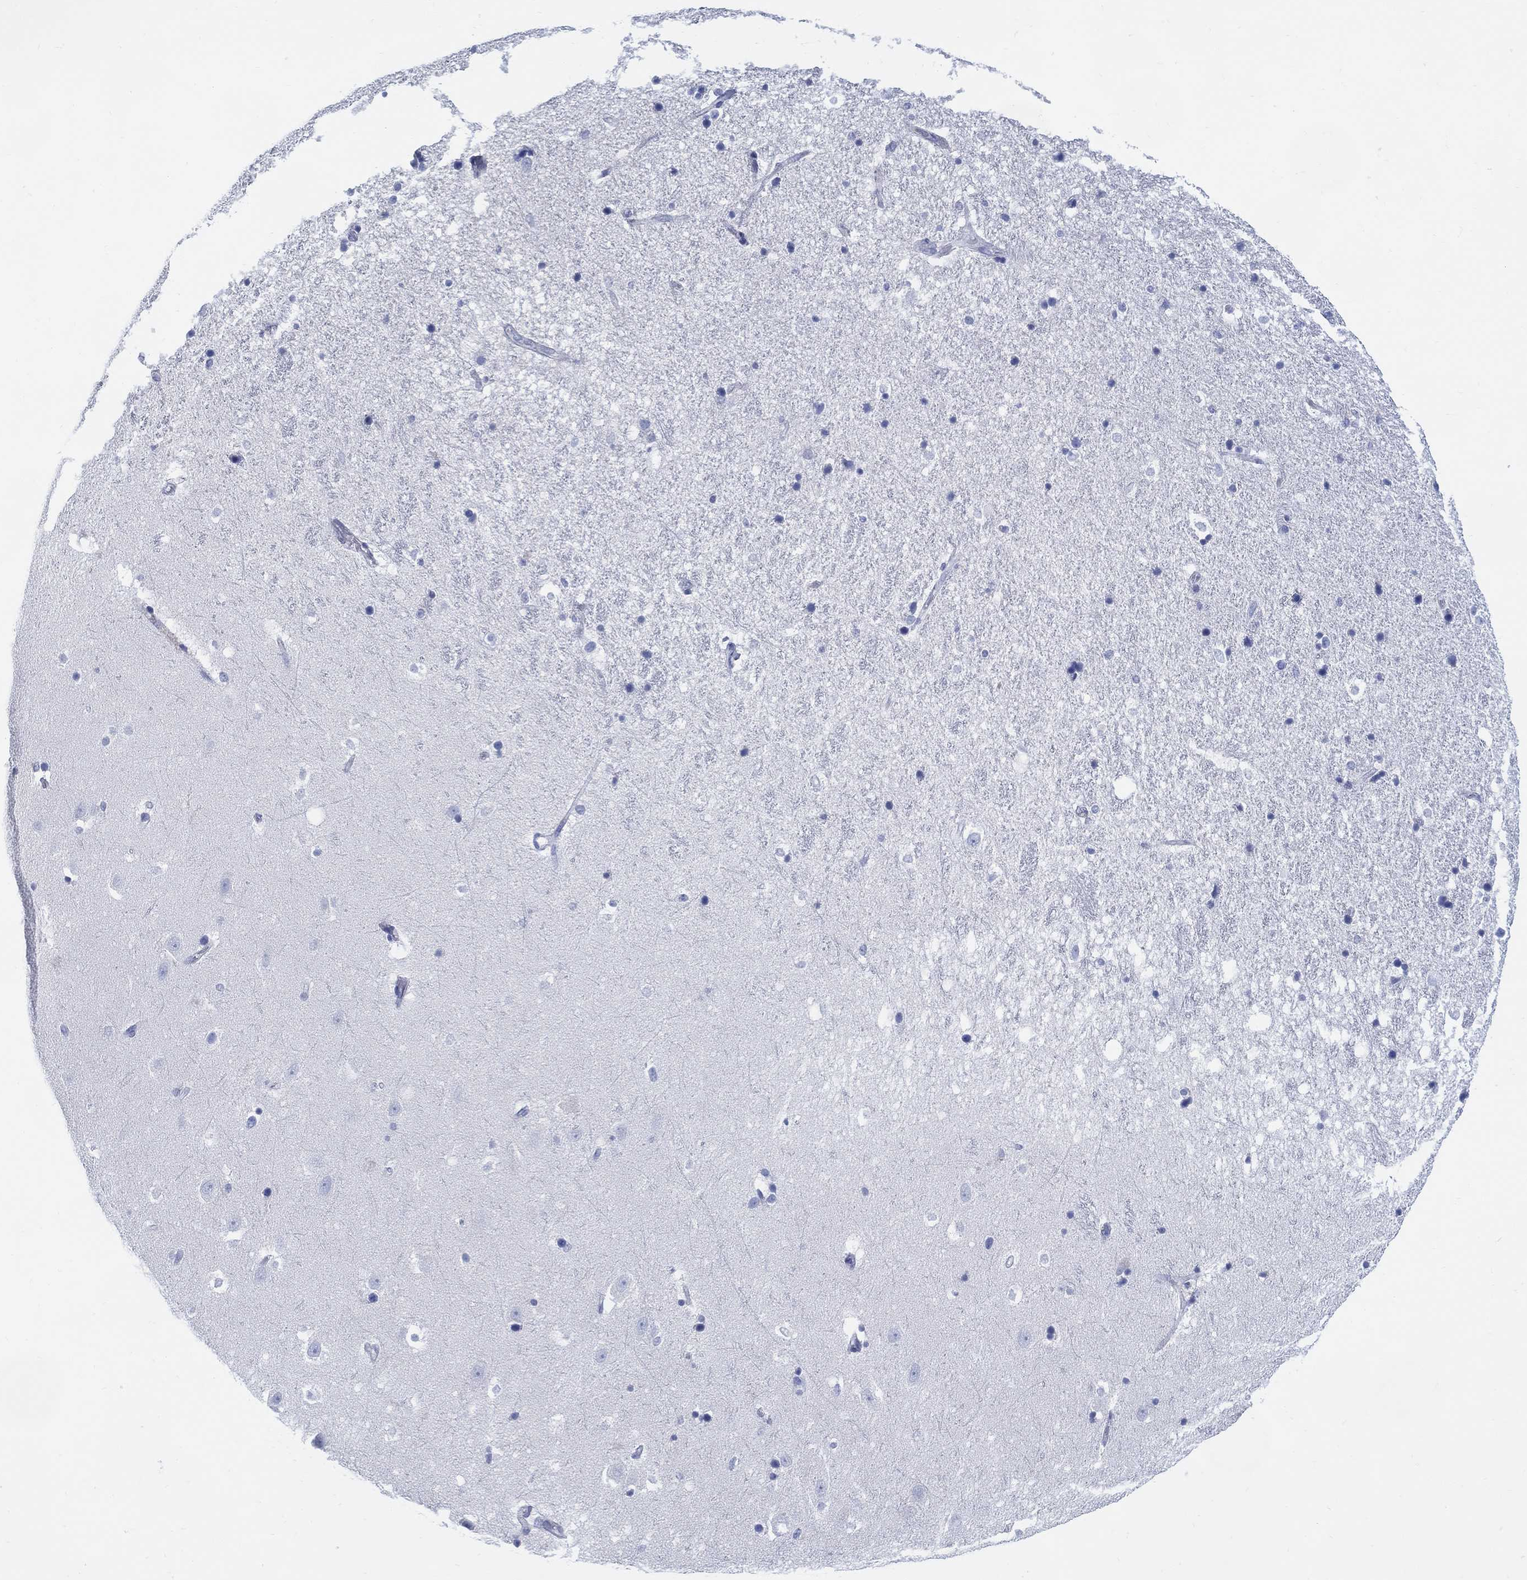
{"staining": {"intensity": "negative", "quantity": "none", "location": "none"}, "tissue": "hippocampus", "cell_type": "Glial cells", "image_type": "normal", "snomed": [{"axis": "morphology", "description": "Normal tissue, NOS"}, {"axis": "topography", "description": "Hippocampus"}], "caption": "A micrograph of human hippocampus is negative for staining in glial cells. Nuclei are stained in blue.", "gene": "DDI1", "patient": {"sex": "male", "age": 49}}